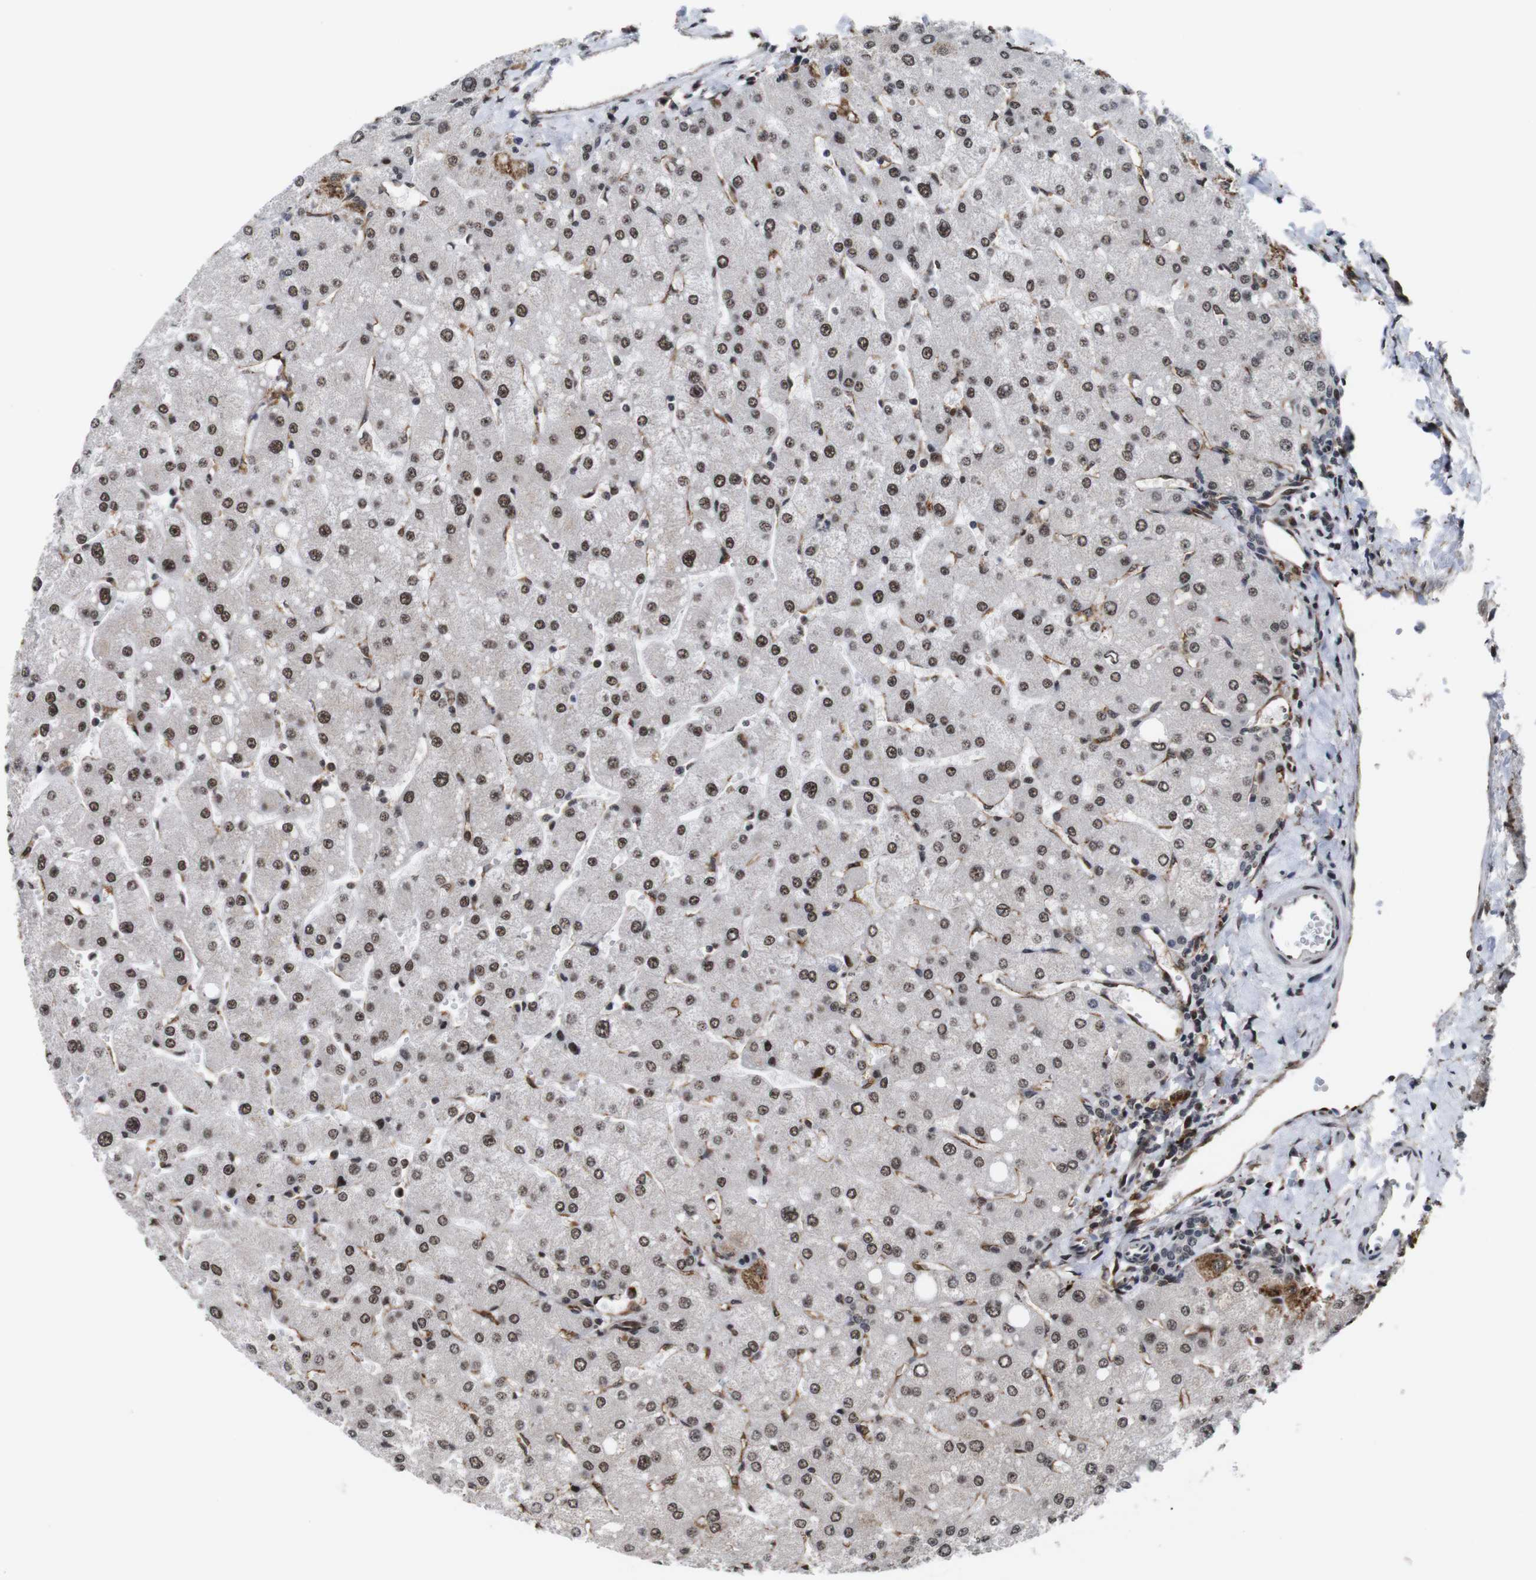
{"staining": {"intensity": "moderate", "quantity": "<25%", "location": "nuclear"}, "tissue": "liver", "cell_type": "Cholangiocytes", "image_type": "normal", "snomed": [{"axis": "morphology", "description": "Normal tissue, NOS"}, {"axis": "topography", "description": "Liver"}], "caption": "Immunohistochemical staining of normal human liver exhibits low levels of moderate nuclear staining in approximately <25% of cholangiocytes. (DAB (3,3'-diaminobenzidine) = brown stain, brightfield microscopy at high magnification).", "gene": "EIF4G1", "patient": {"sex": "male", "age": 55}}